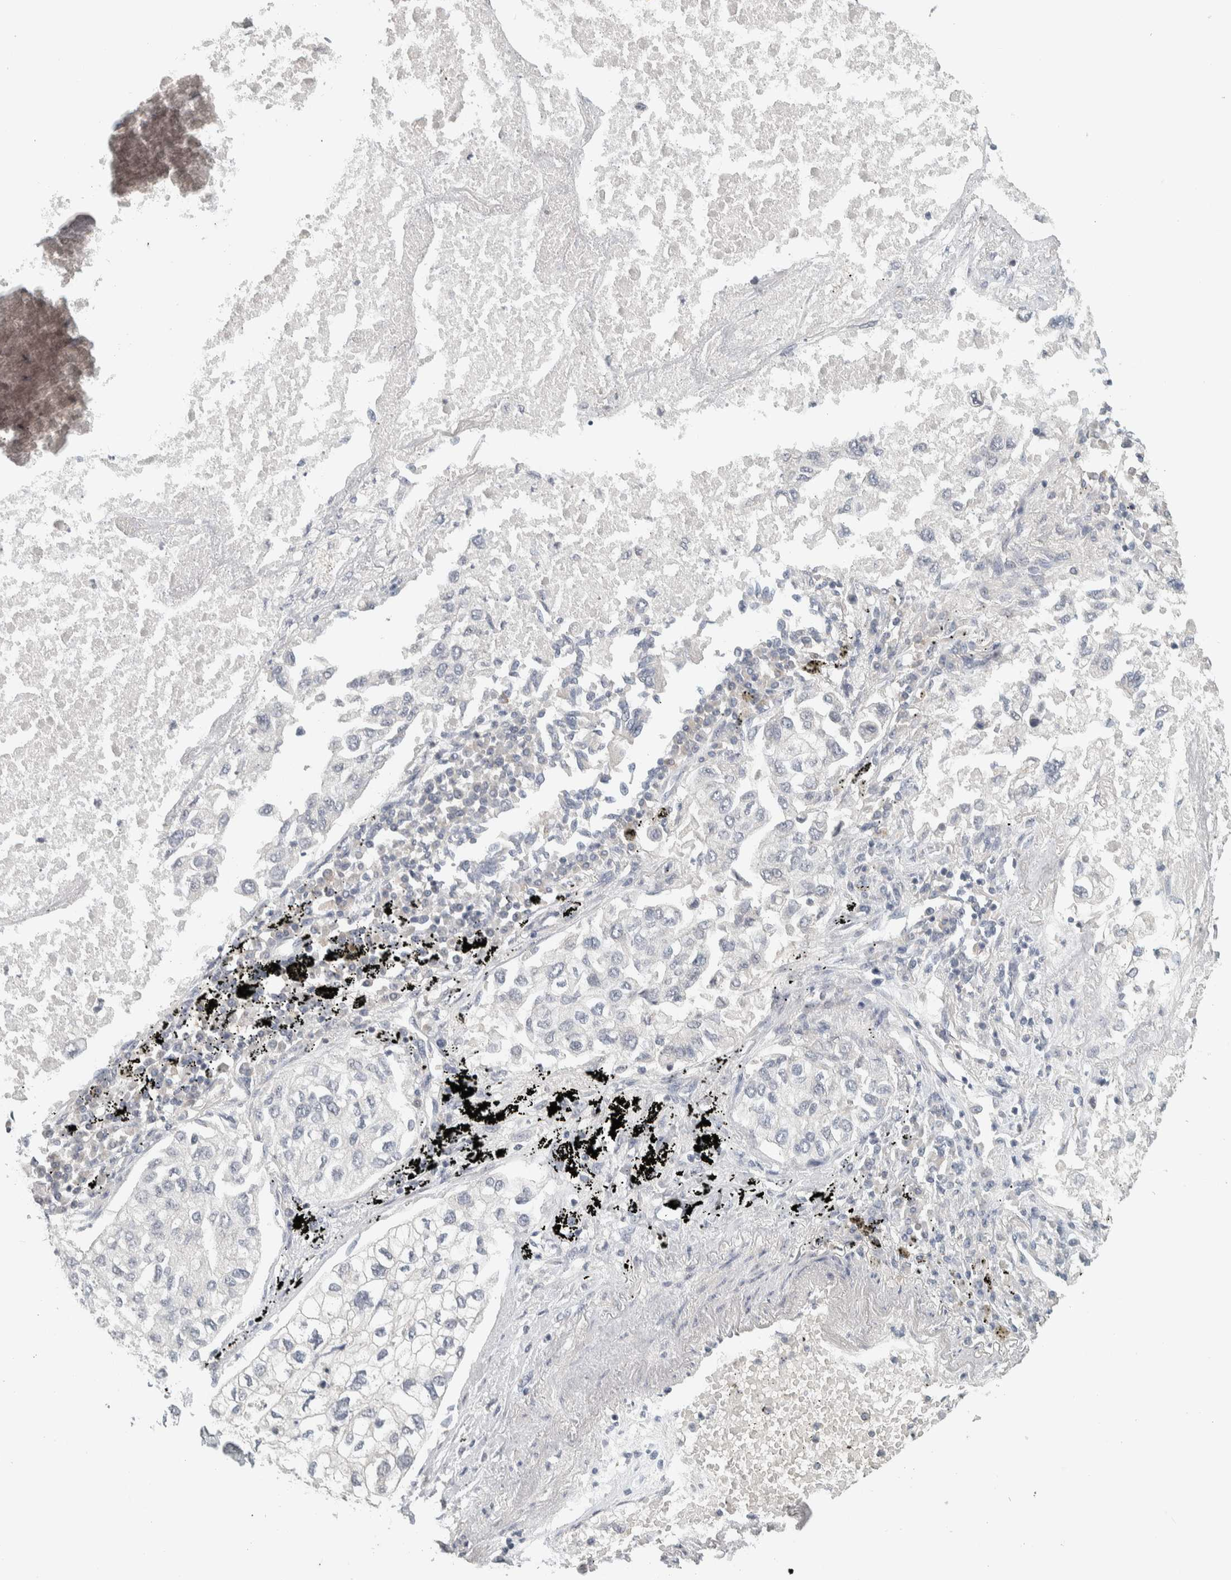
{"staining": {"intensity": "negative", "quantity": "none", "location": "none"}, "tissue": "lung cancer", "cell_type": "Tumor cells", "image_type": "cancer", "snomed": [{"axis": "morphology", "description": "Inflammation, NOS"}, {"axis": "morphology", "description": "Adenocarcinoma, NOS"}, {"axis": "topography", "description": "Lung"}], "caption": "An IHC image of lung cancer (adenocarcinoma) is shown. There is no staining in tumor cells of lung cancer (adenocarcinoma).", "gene": "AFP", "patient": {"sex": "male", "age": 63}}